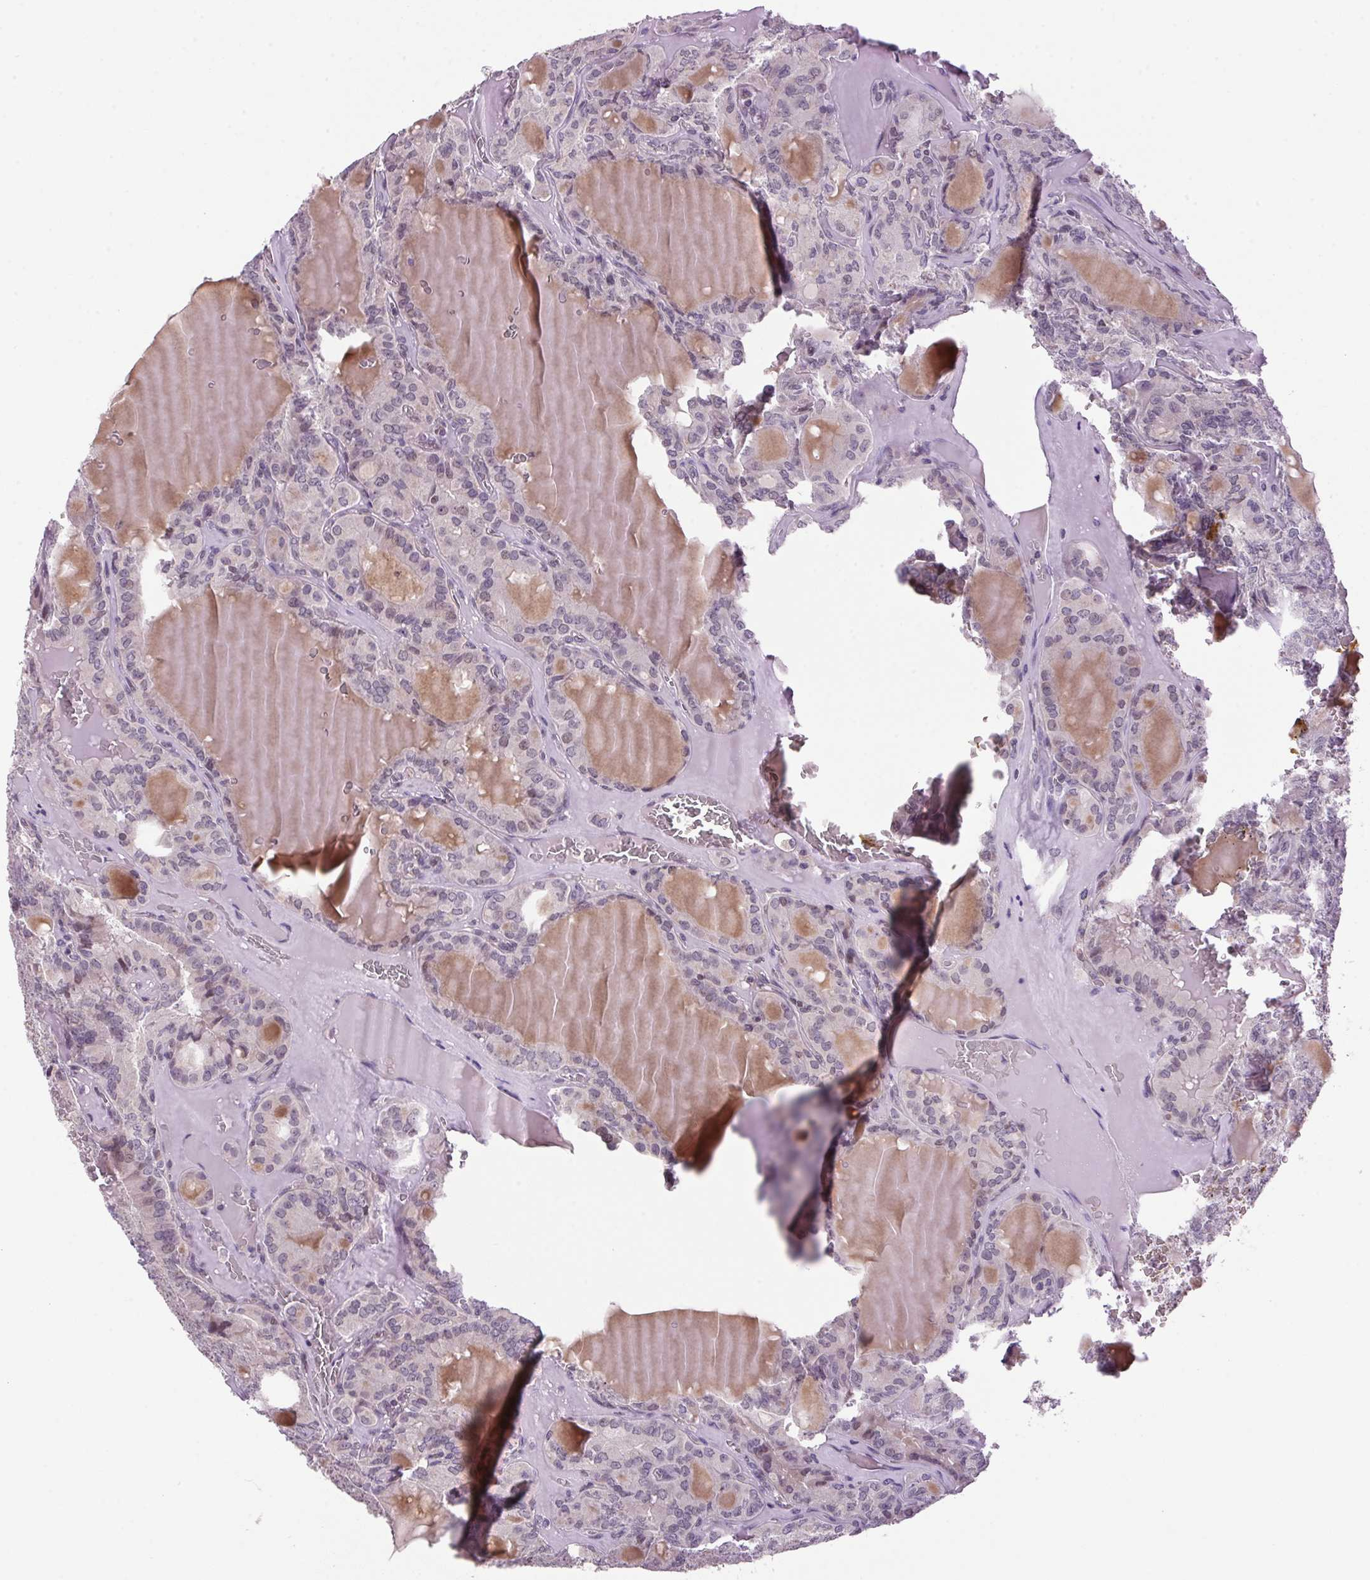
{"staining": {"intensity": "moderate", "quantity": "<25%", "location": "nuclear"}, "tissue": "thyroid cancer", "cell_type": "Tumor cells", "image_type": "cancer", "snomed": [{"axis": "morphology", "description": "Papillary adenocarcinoma, NOS"}, {"axis": "topography", "description": "Thyroid gland"}], "caption": "Thyroid papillary adenocarcinoma tissue displays moderate nuclear positivity in about <25% of tumor cells Using DAB (3,3'-diaminobenzidine) (brown) and hematoxylin (blue) stains, captured at high magnification using brightfield microscopy.", "gene": "AKR1E2", "patient": {"sex": "male", "age": 87}}